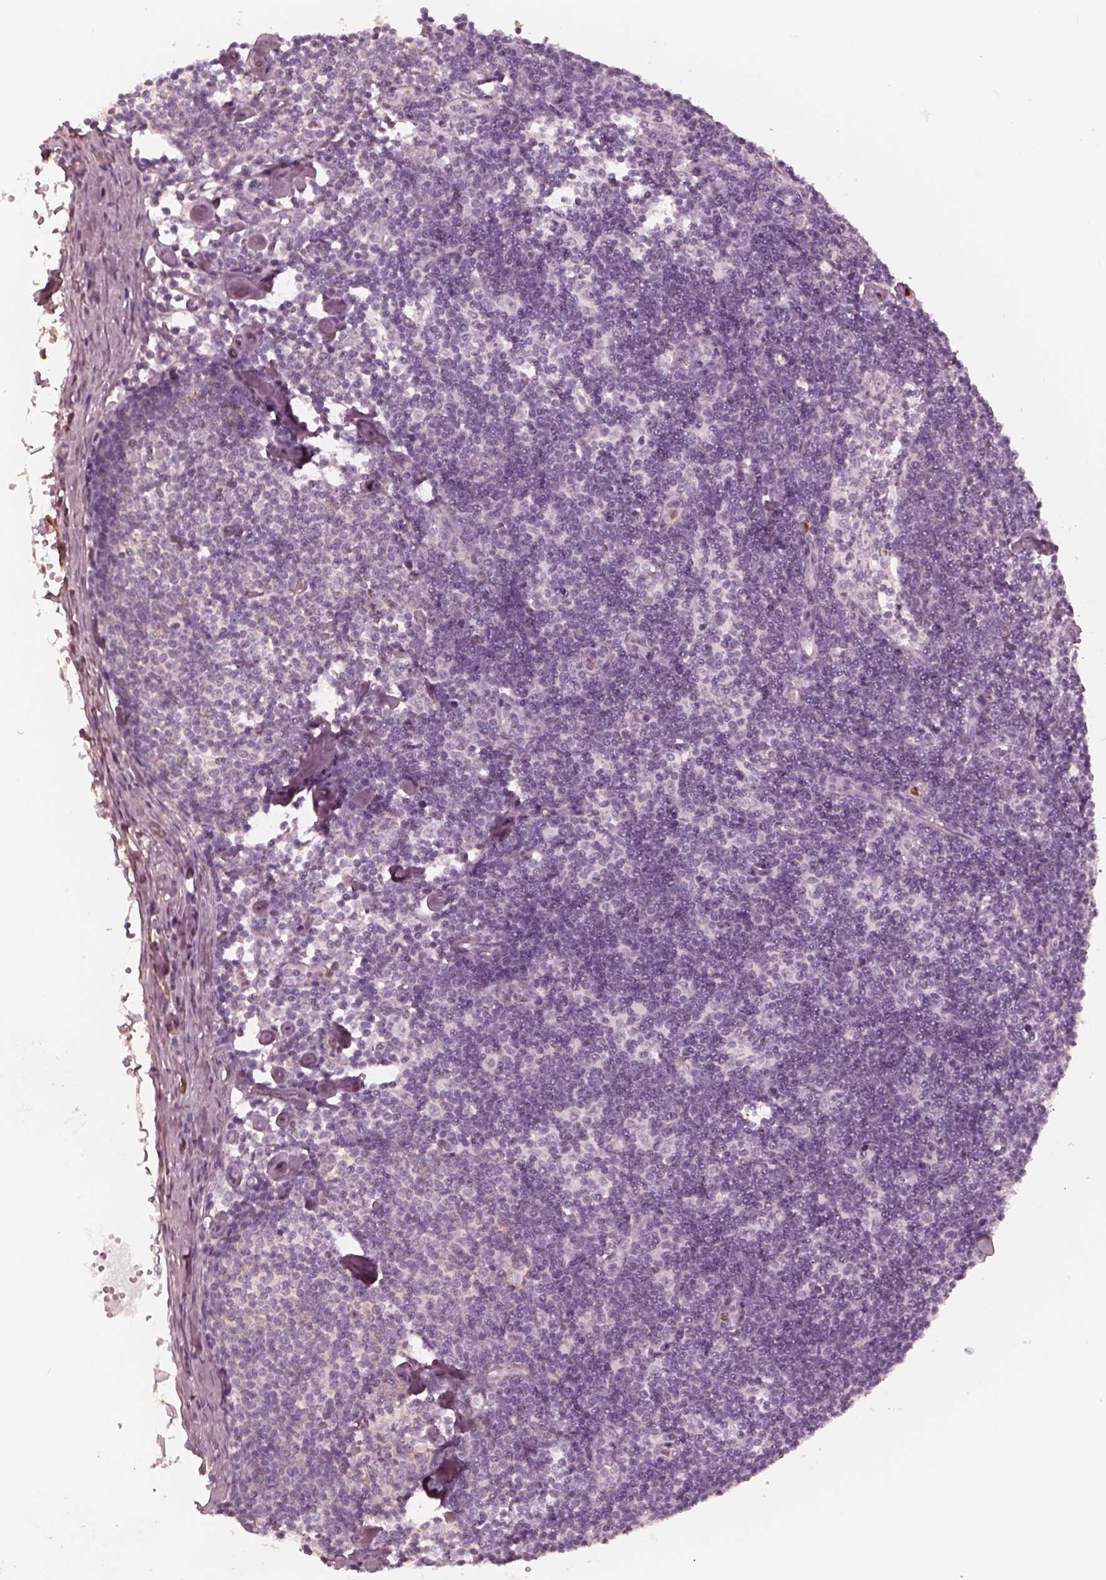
{"staining": {"intensity": "weak", "quantity": "<25%", "location": "cytoplasmic/membranous"}, "tissue": "lymph node", "cell_type": "Germinal center cells", "image_type": "normal", "snomed": [{"axis": "morphology", "description": "Normal tissue, NOS"}, {"axis": "topography", "description": "Lymph node"}], "caption": "Lymph node stained for a protein using immunohistochemistry reveals no positivity germinal center cells.", "gene": "GPRIN1", "patient": {"sex": "female", "age": 42}}